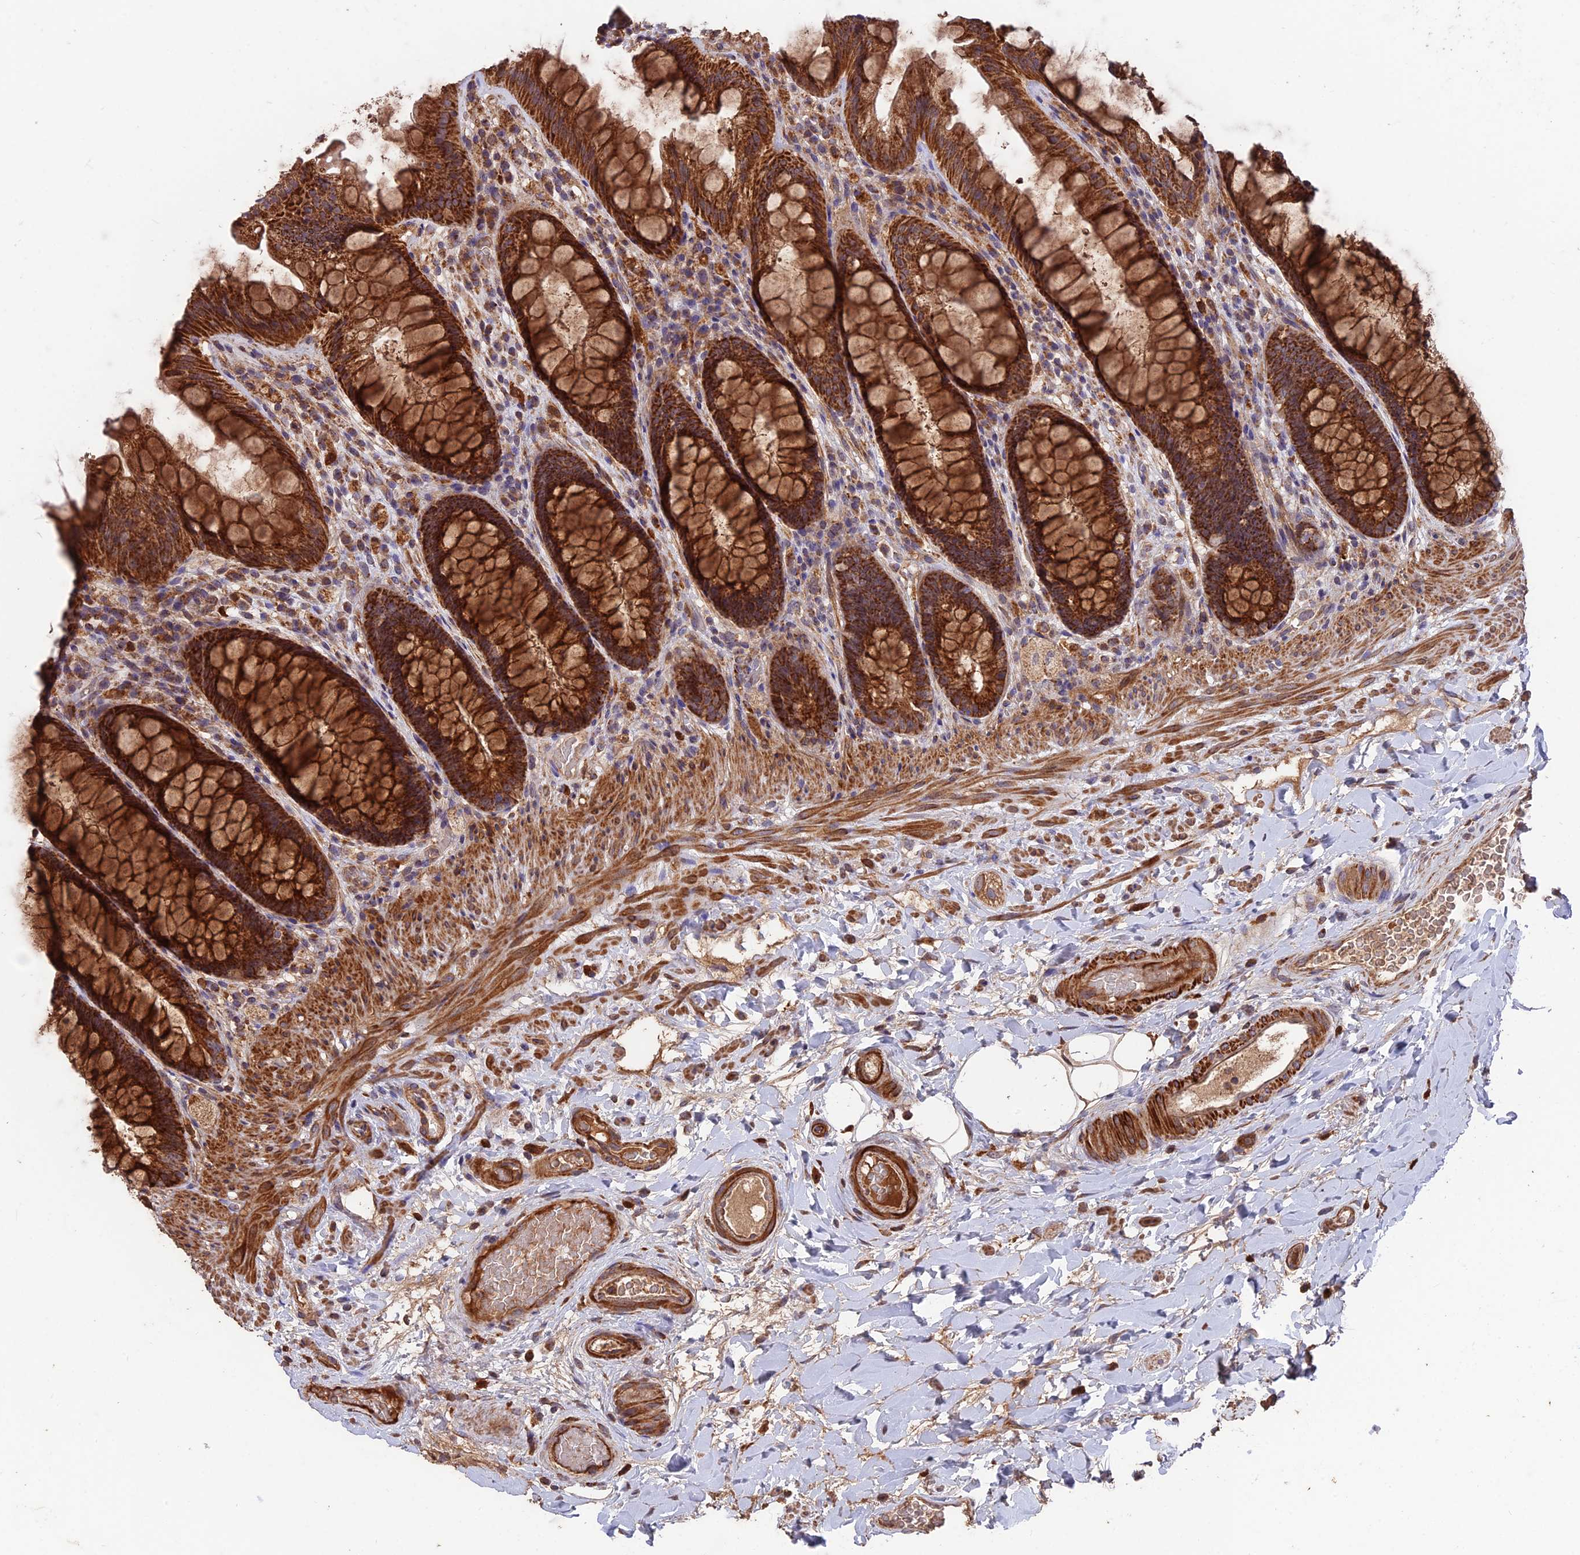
{"staining": {"intensity": "strong", "quantity": ">75%", "location": "cytoplasmic/membranous"}, "tissue": "rectum", "cell_type": "Glandular cells", "image_type": "normal", "snomed": [{"axis": "morphology", "description": "Normal tissue, NOS"}, {"axis": "topography", "description": "Rectum"}], "caption": "An immunohistochemistry image of normal tissue is shown. Protein staining in brown highlights strong cytoplasmic/membranous positivity in rectum within glandular cells.", "gene": "IFT22", "patient": {"sex": "female", "age": 46}}